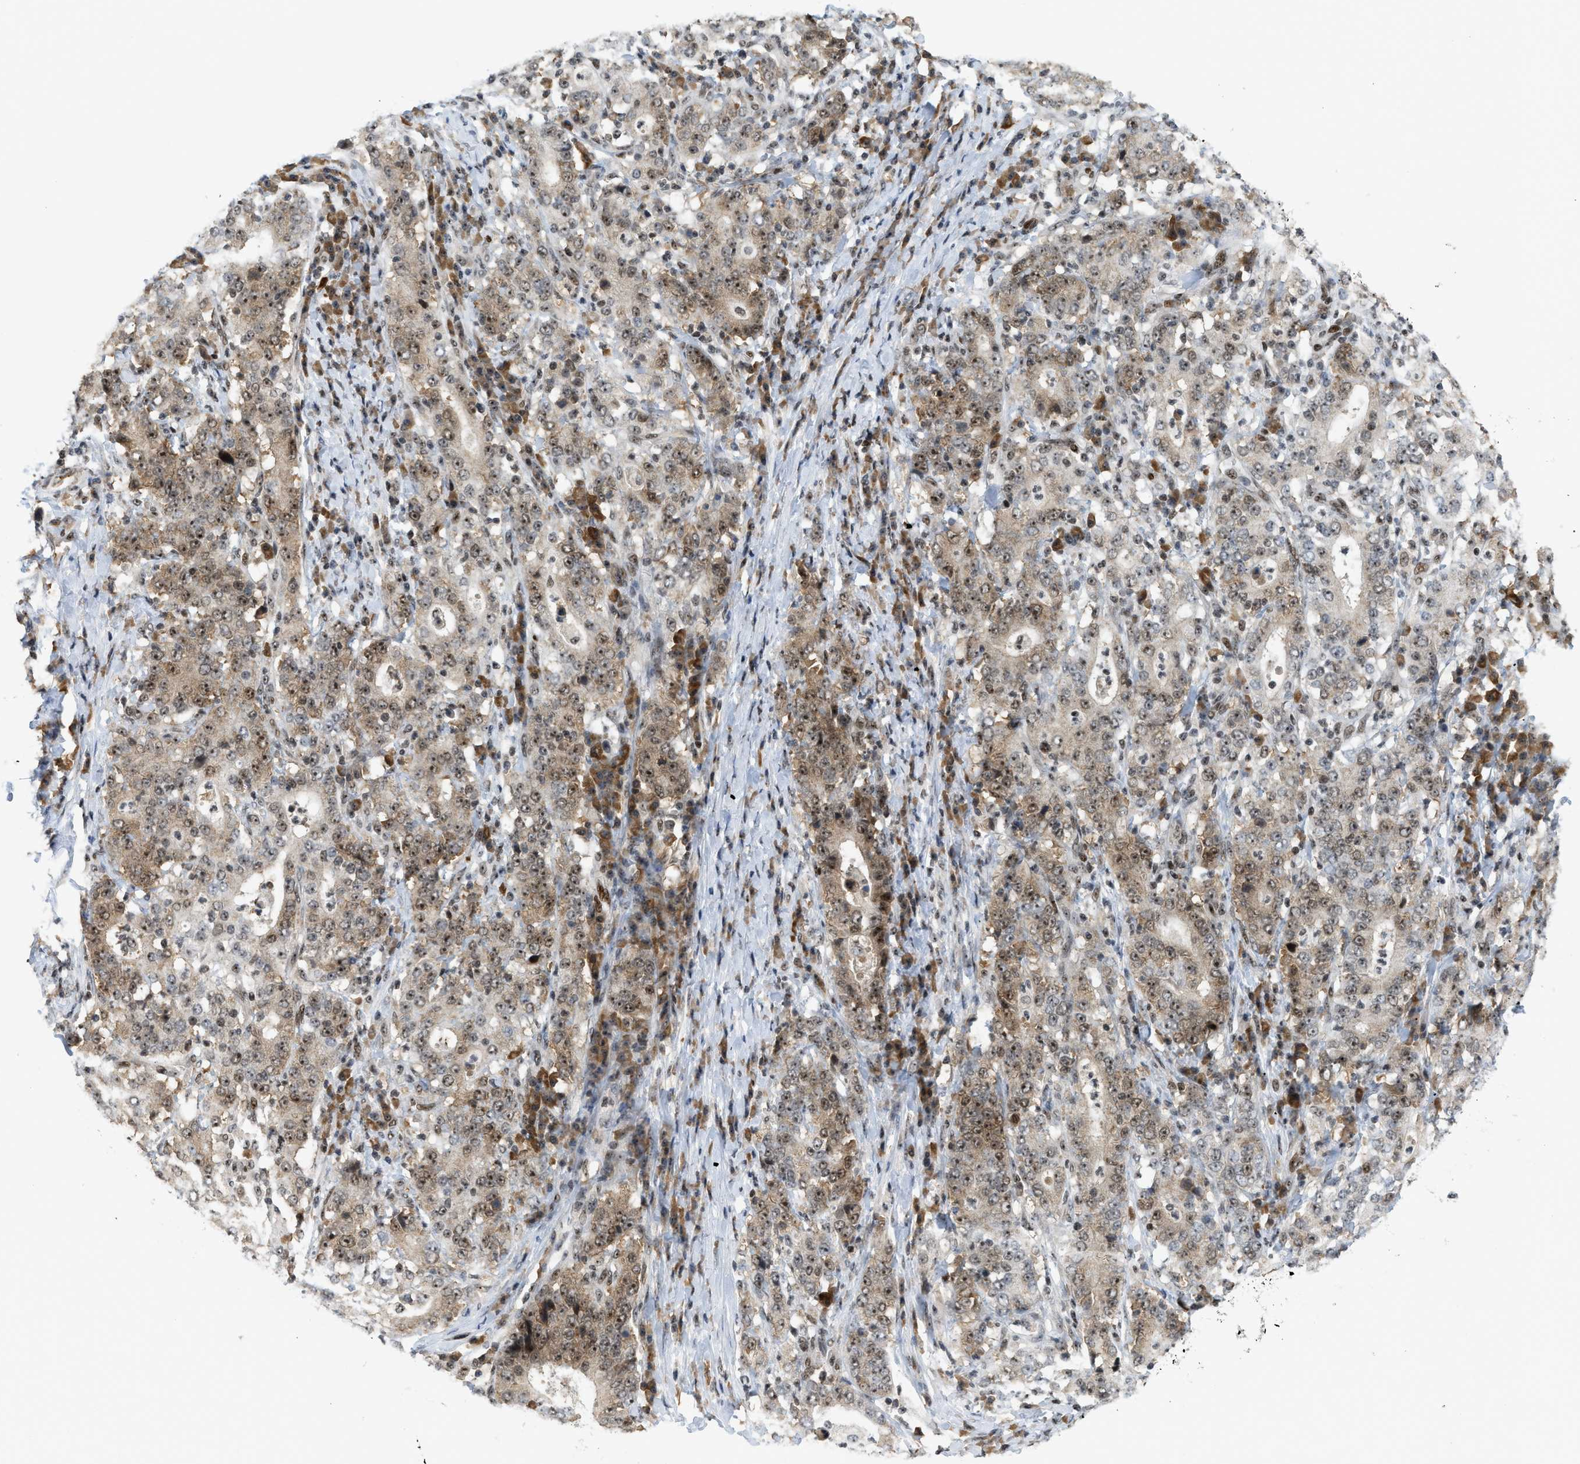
{"staining": {"intensity": "moderate", "quantity": ">75%", "location": "cytoplasmic/membranous,nuclear"}, "tissue": "stomach cancer", "cell_type": "Tumor cells", "image_type": "cancer", "snomed": [{"axis": "morphology", "description": "Normal tissue, NOS"}, {"axis": "morphology", "description": "Adenocarcinoma, NOS"}, {"axis": "topography", "description": "Stomach, upper"}, {"axis": "topography", "description": "Stomach"}], "caption": "Protein expression analysis of human stomach adenocarcinoma reveals moderate cytoplasmic/membranous and nuclear expression in about >75% of tumor cells.", "gene": "ZNF22", "patient": {"sex": "male", "age": 59}}